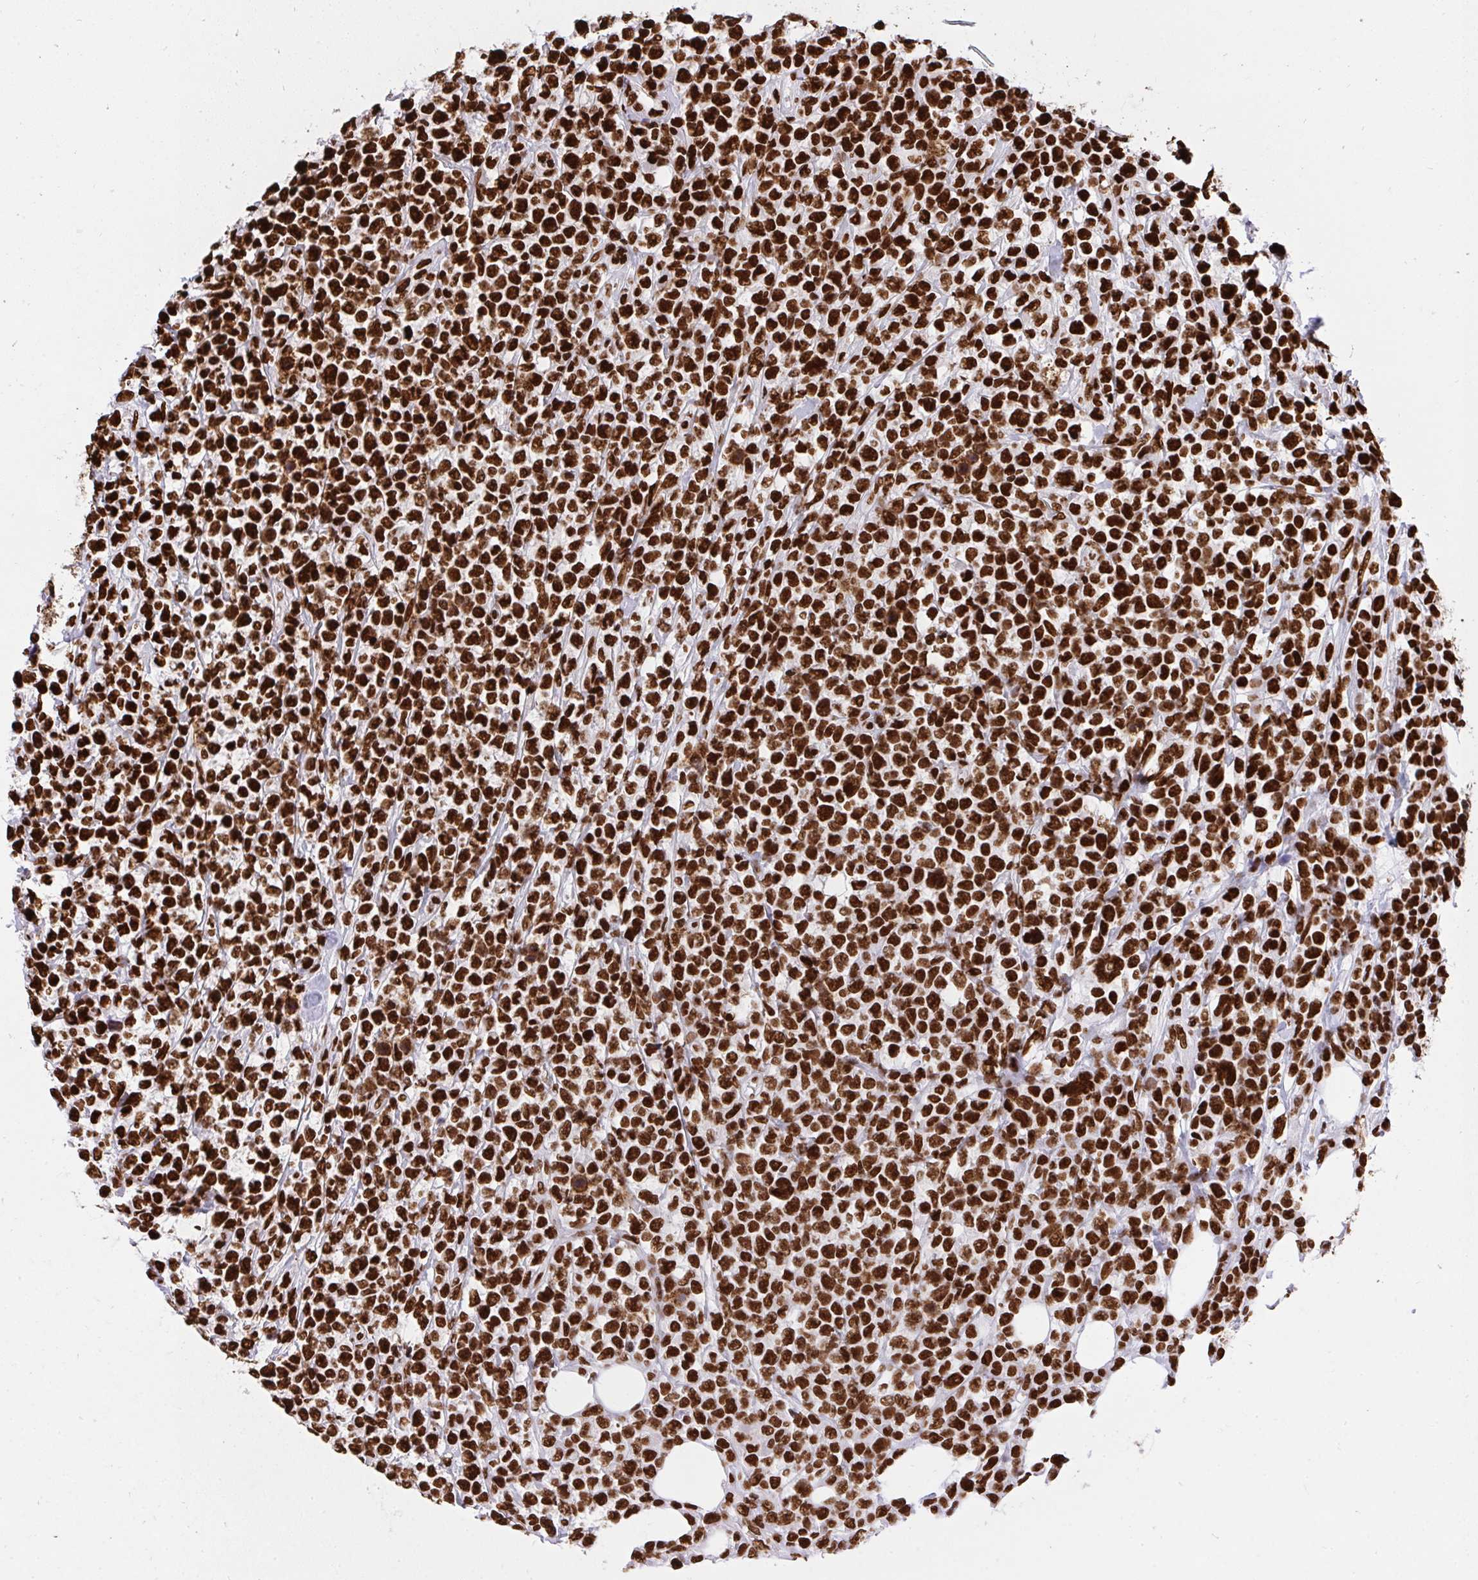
{"staining": {"intensity": "strong", "quantity": ">75%", "location": "nuclear"}, "tissue": "lymphoma", "cell_type": "Tumor cells", "image_type": "cancer", "snomed": [{"axis": "morphology", "description": "Malignant lymphoma, non-Hodgkin's type, High grade"}, {"axis": "topography", "description": "Soft tissue"}], "caption": "Malignant lymphoma, non-Hodgkin's type (high-grade) stained with a brown dye reveals strong nuclear positive positivity in about >75% of tumor cells.", "gene": "HNRNPL", "patient": {"sex": "female", "age": 56}}